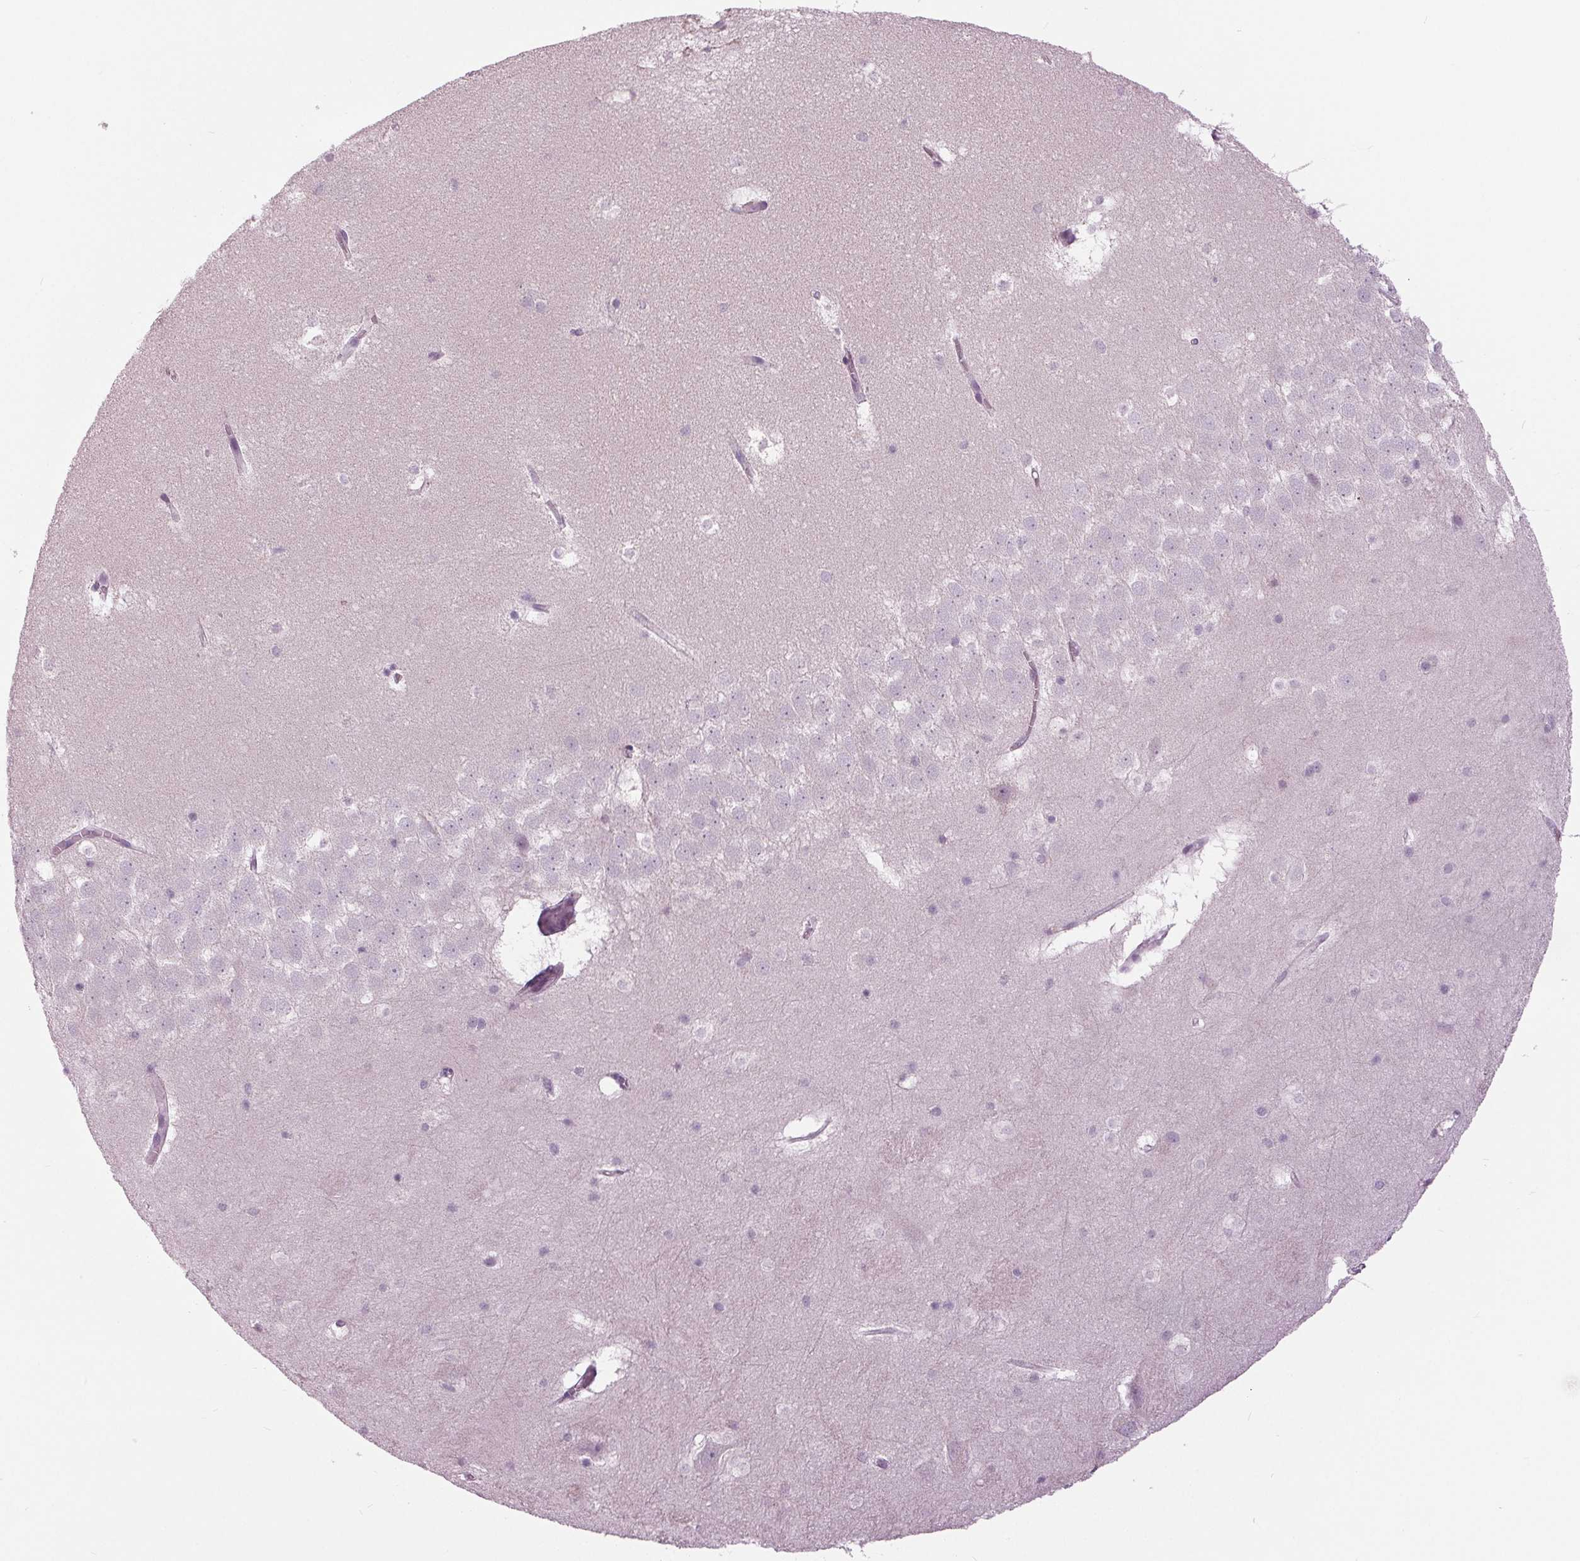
{"staining": {"intensity": "negative", "quantity": "none", "location": "none"}, "tissue": "hippocampus", "cell_type": "Glial cells", "image_type": "normal", "snomed": [{"axis": "morphology", "description": "Normal tissue, NOS"}, {"axis": "topography", "description": "Hippocampus"}], "caption": "Immunohistochemistry (IHC) micrograph of unremarkable human hippocampus stained for a protein (brown), which exhibits no expression in glial cells. (Brightfield microscopy of DAB (3,3'-diaminobenzidine) IHC at high magnification).", "gene": "SAMD4A", "patient": {"sex": "male", "age": 45}}